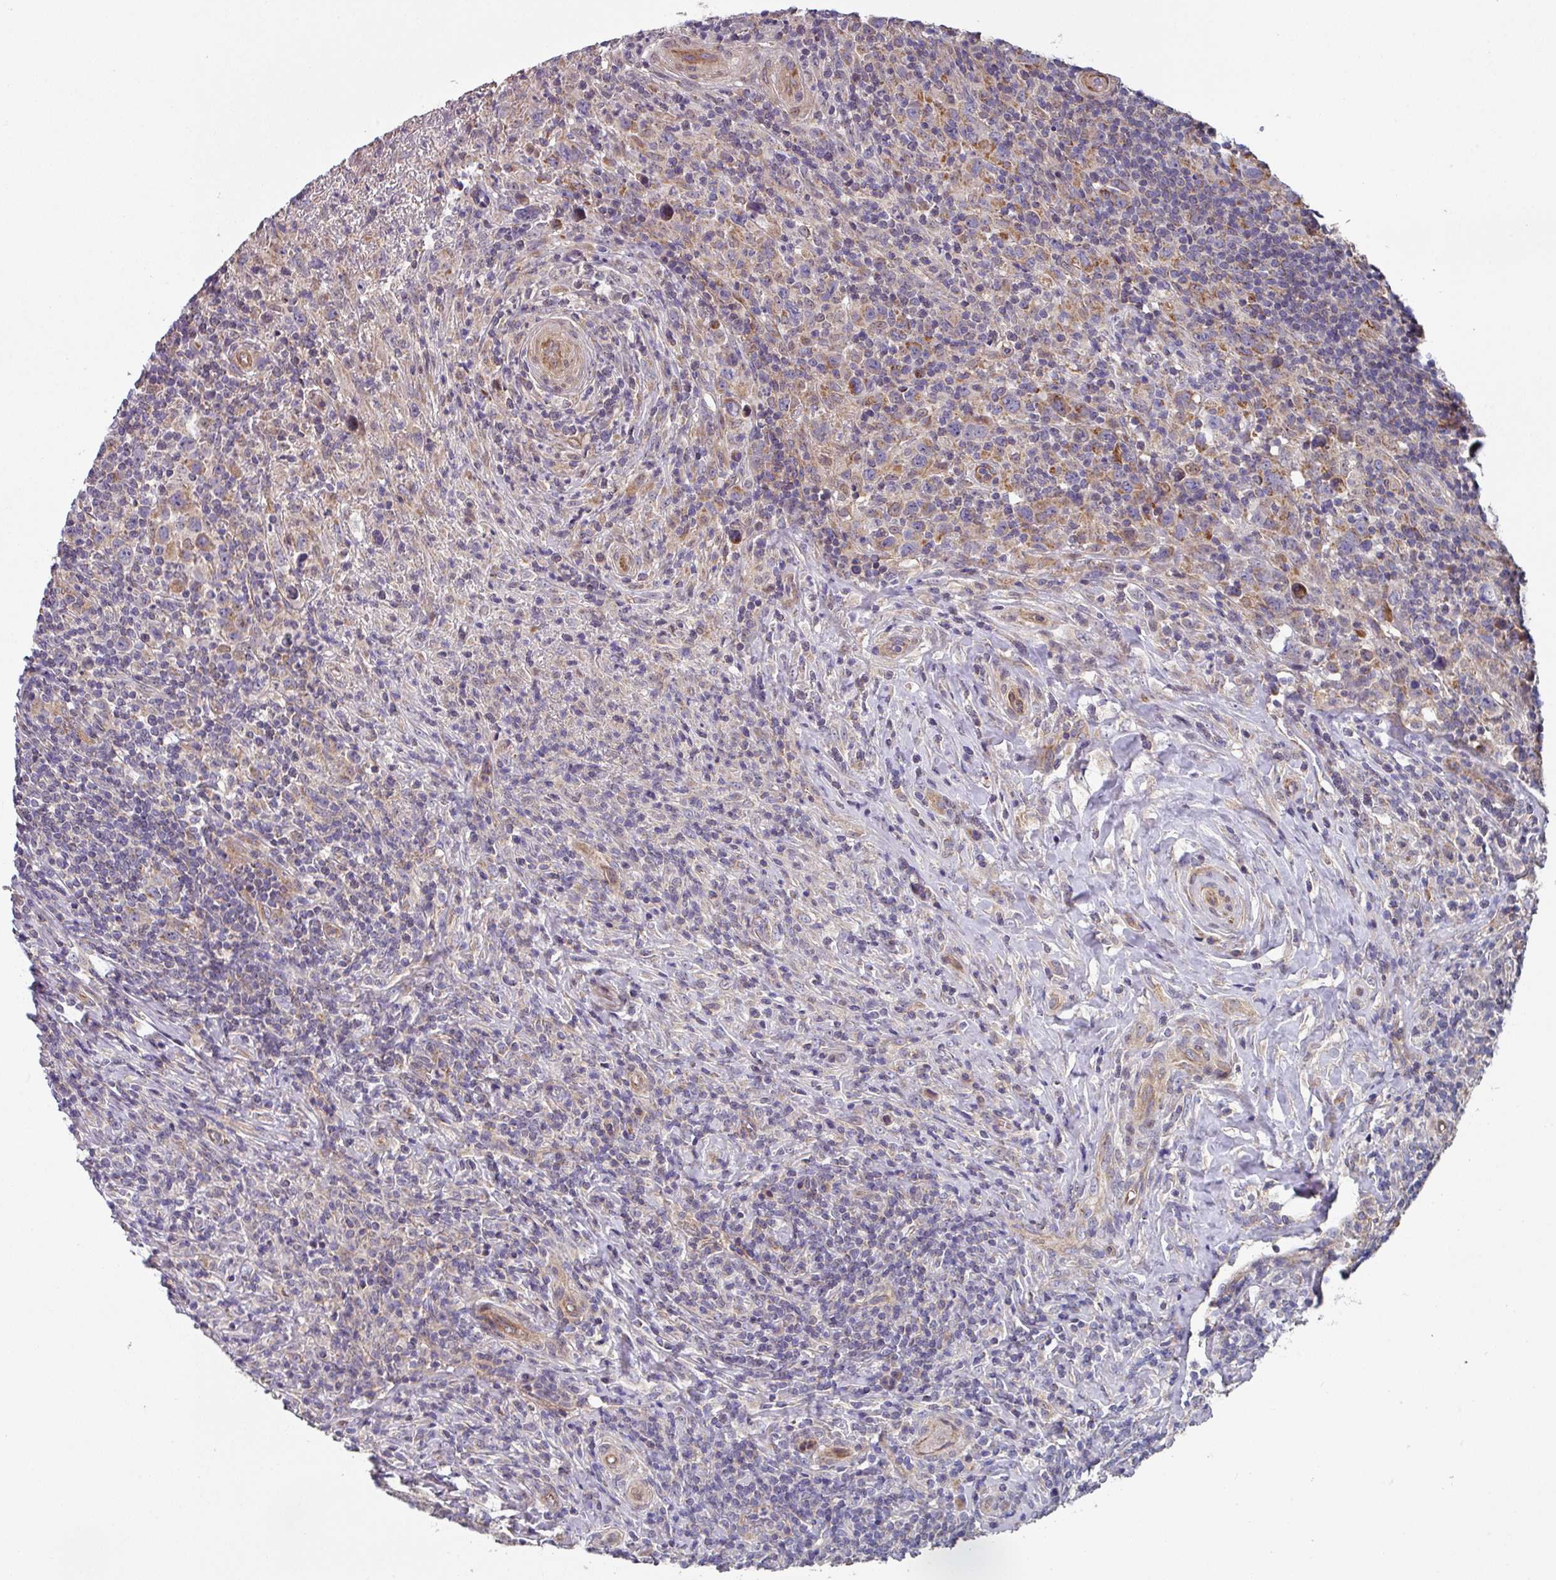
{"staining": {"intensity": "weak", "quantity": ">75%", "location": "cytoplasmic/membranous"}, "tissue": "lymphoma", "cell_type": "Tumor cells", "image_type": "cancer", "snomed": [{"axis": "morphology", "description": "Hodgkin's disease, NOS"}, {"axis": "topography", "description": "Lymph node"}], "caption": "Protein expression analysis of human lymphoma reveals weak cytoplasmic/membranous staining in approximately >75% of tumor cells.", "gene": "DCAF12L2", "patient": {"sex": "female", "age": 18}}